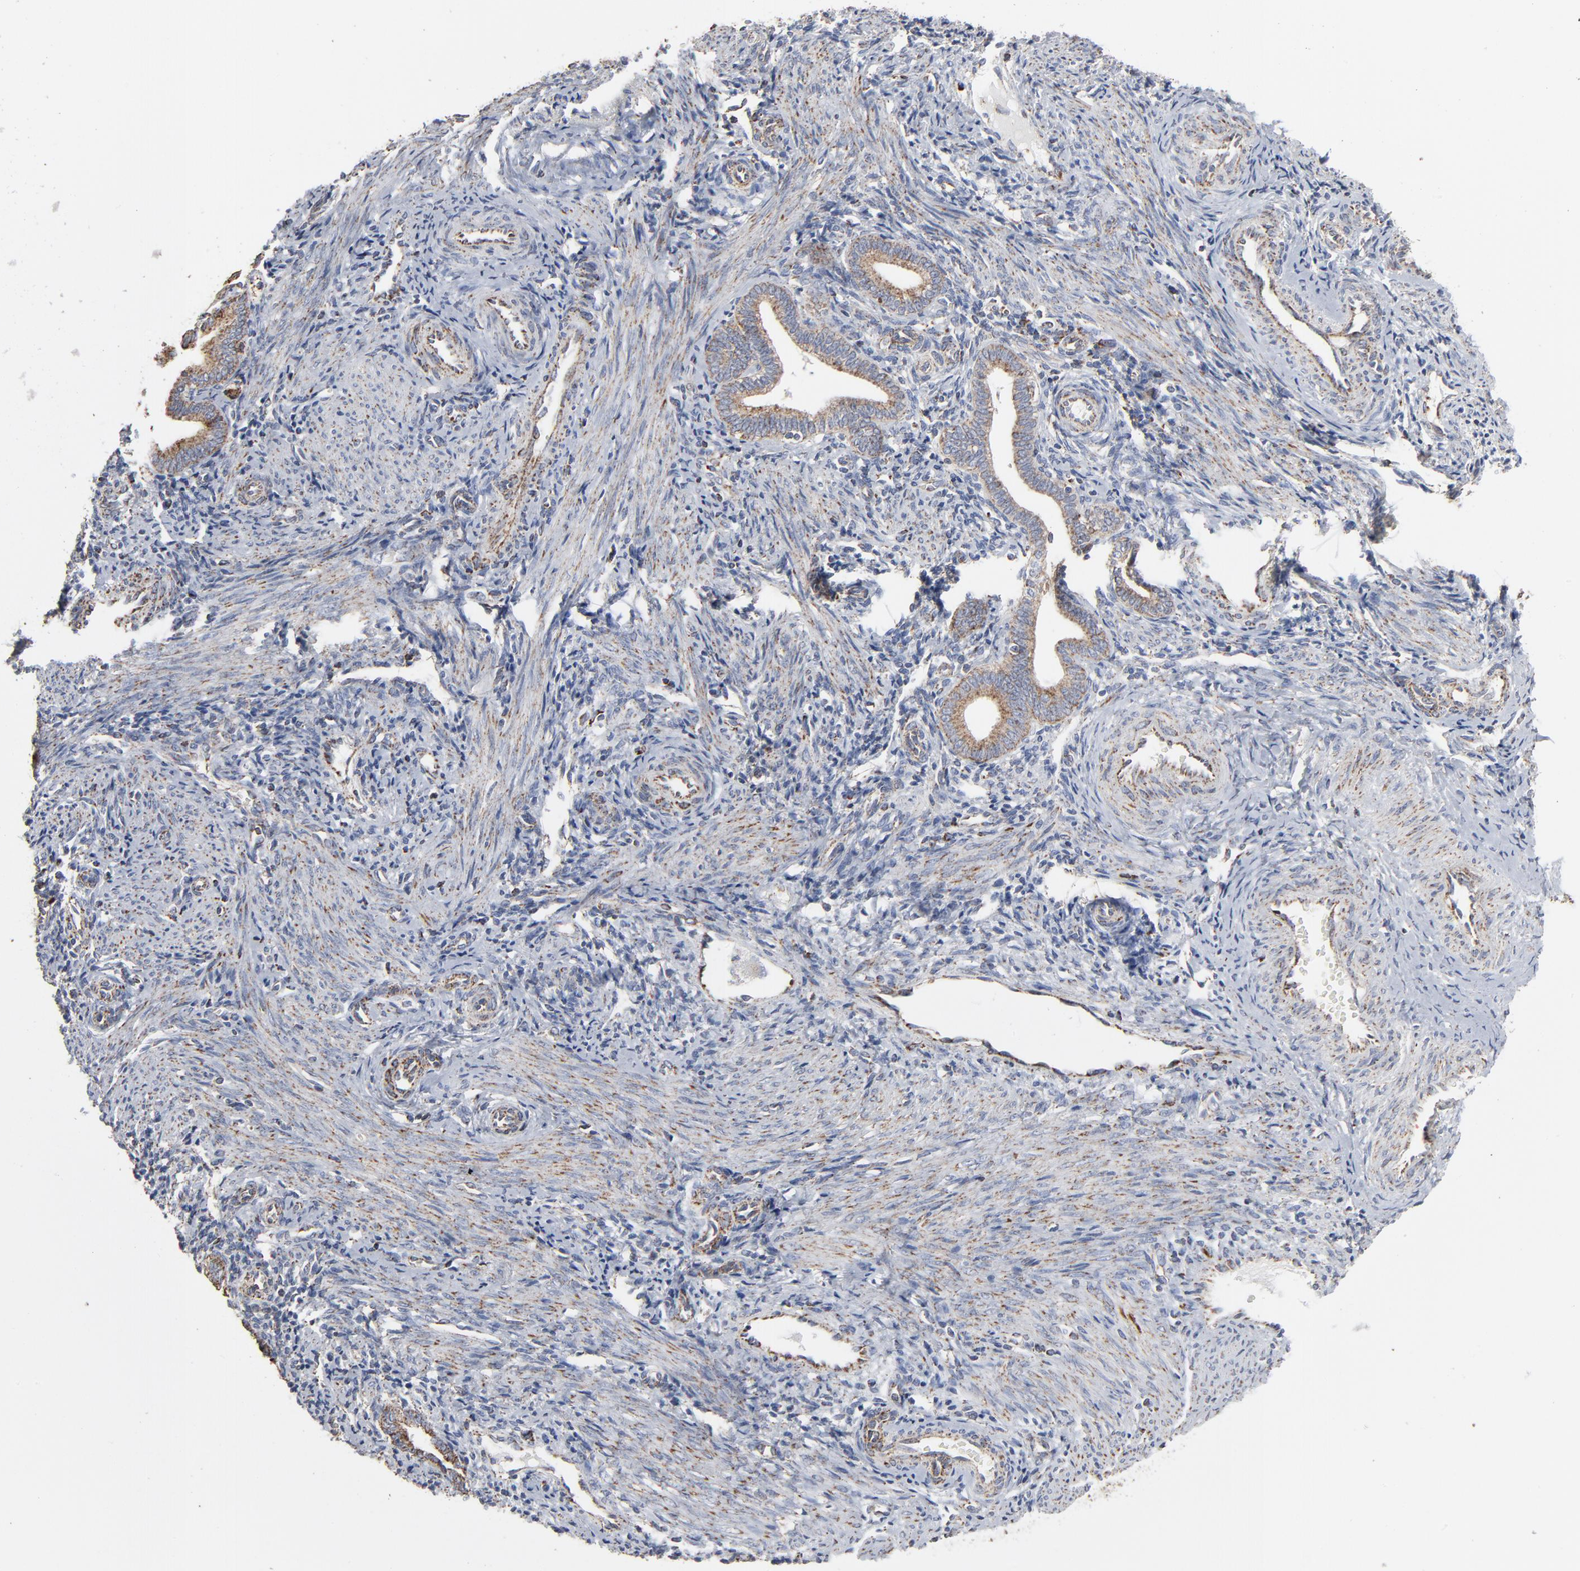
{"staining": {"intensity": "moderate", "quantity": "<25%", "location": "cytoplasmic/membranous"}, "tissue": "endometrium", "cell_type": "Cells in endometrial stroma", "image_type": "normal", "snomed": [{"axis": "morphology", "description": "Normal tissue, NOS"}, {"axis": "topography", "description": "Uterus"}, {"axis": "topography", "description": "Endometrium"}], "caption": "High-power microscopy captured an immunohistochemistry (IHC) image of benign endometrium, revealing moderate cytoplasmic/membranous expression in approximately <25% of cells in endometrial stroma. The staining is performed using DAB brown chromogen to label protein expression. The nuclei are counter-stained blue using hematoxylin.", "gene": "UQCRC1", "patient": {"sex": "female", "age": 33}}